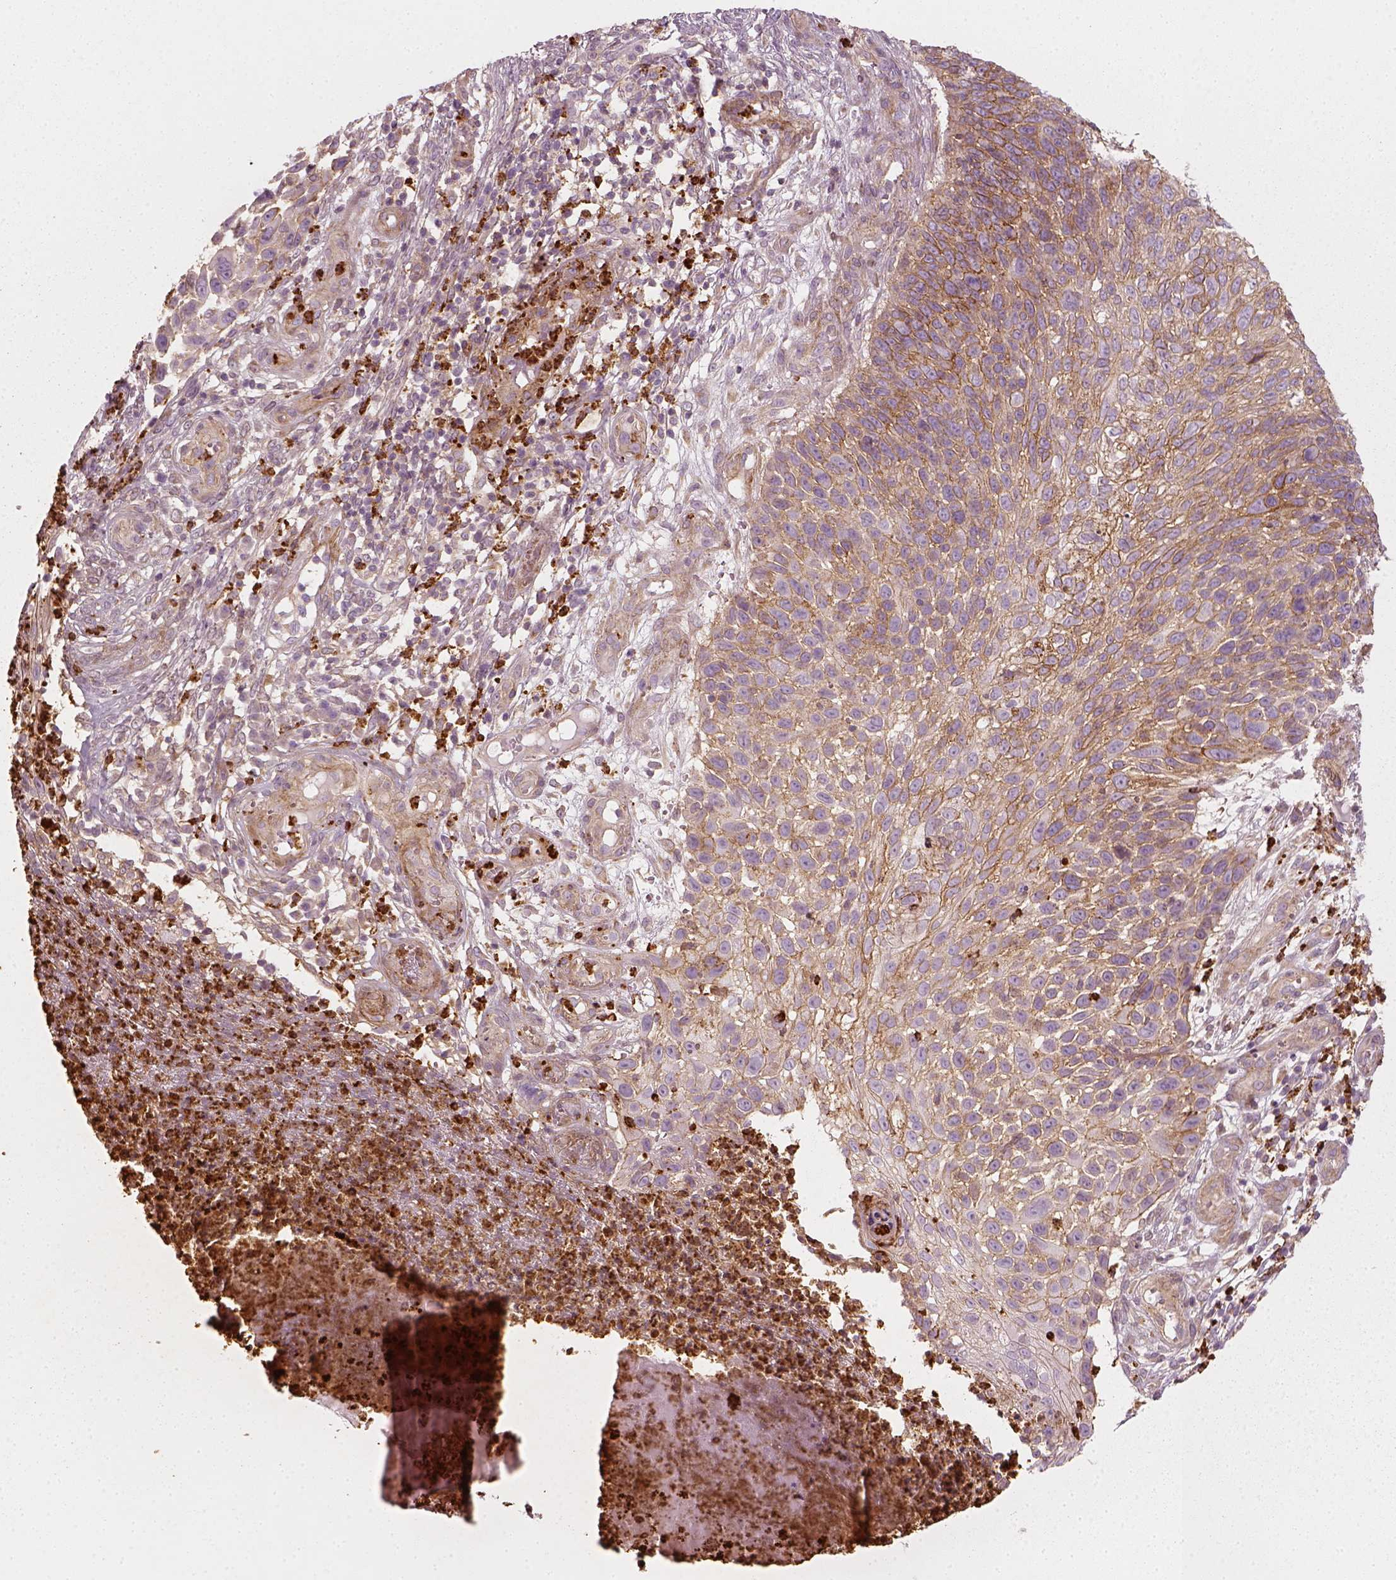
{"staining": {"intensity": "moderate", "quantity": ">75%", "location": "cytoplasmic/membranous"}, "tissue": "skin cancer", "cell_type": "Tumor cells", "image_type": "cancer", "snomed": [{"axis": "morphology", "description": "Squamous cell carcinoma, NOS"}, {"axis": "topography", "description": "Skin"}], "caption": "Squamous cell carcinoma (skin) stained for a protein (brown) shows moderate cytoplasmic/membranous positive positivity in about >75% of tumor cells.", "gene": "NPTN", "patient": {"sex": "male", "age": 92}}